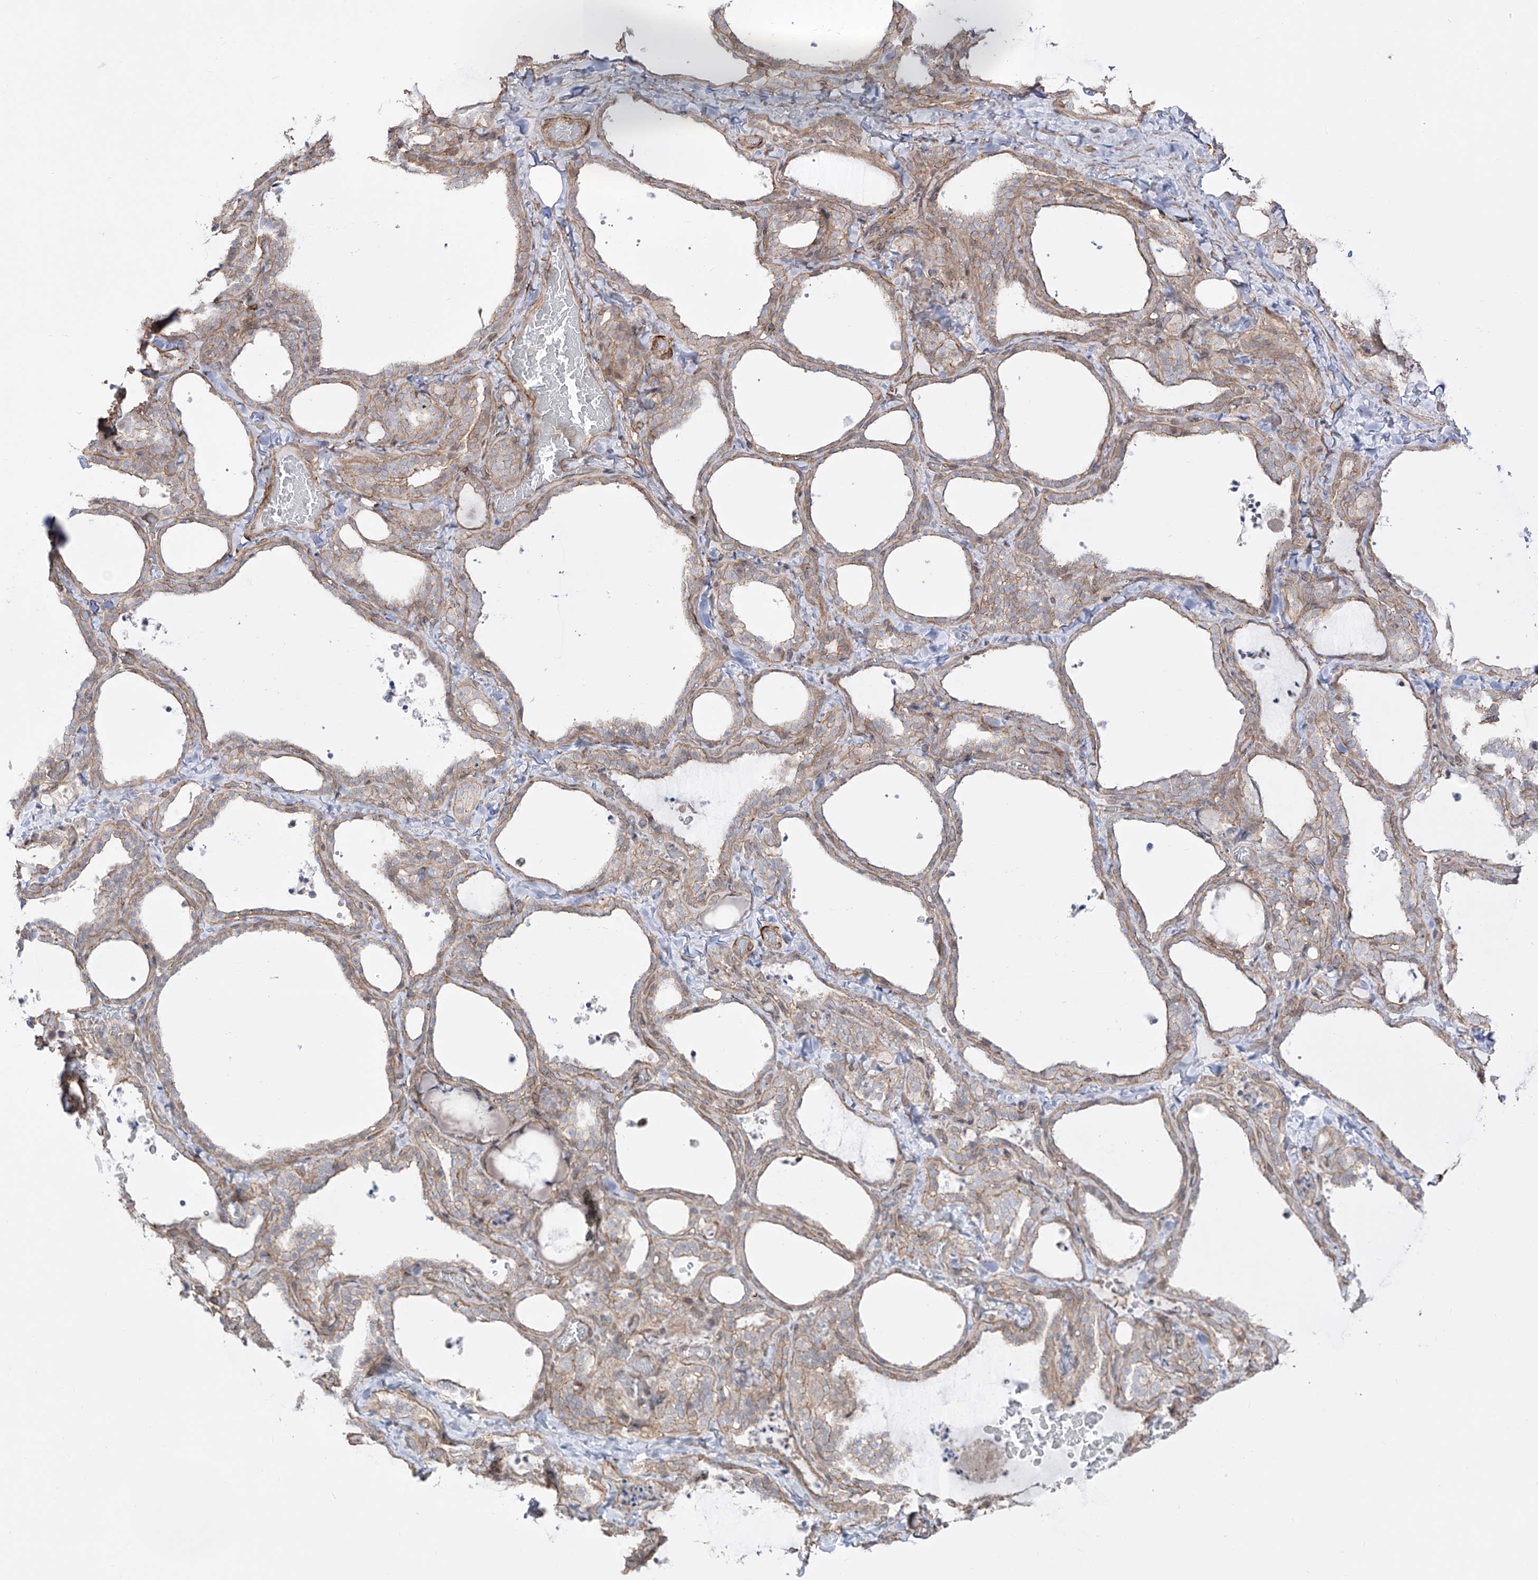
{"staining": {"intensity": "moderate", "quantity": ">75%", "location": "cytoplasmic/membranous"}, "tissue": "thyroid gland", "cell_type": "Glandular cells", "image_type": "normal", "snomed": [{"axis": "morphology", "description": "Normal tissue, NOS"}, {"axis": "topography", "description": "Thyroid gland"}], "caption": "Immunohistochemical staining of benign human thyroid gland reveals >75% levels of moderate cytoplasmic/membranous protein staining in approximately >75% of glandular cells. The staining is performed using DAB brown chromogen to label protein expression. The nuclei are counter-stained blue using hematoxylin.", "gene": "ZNF180", "patient": {"sex": "female", "age": 22}}